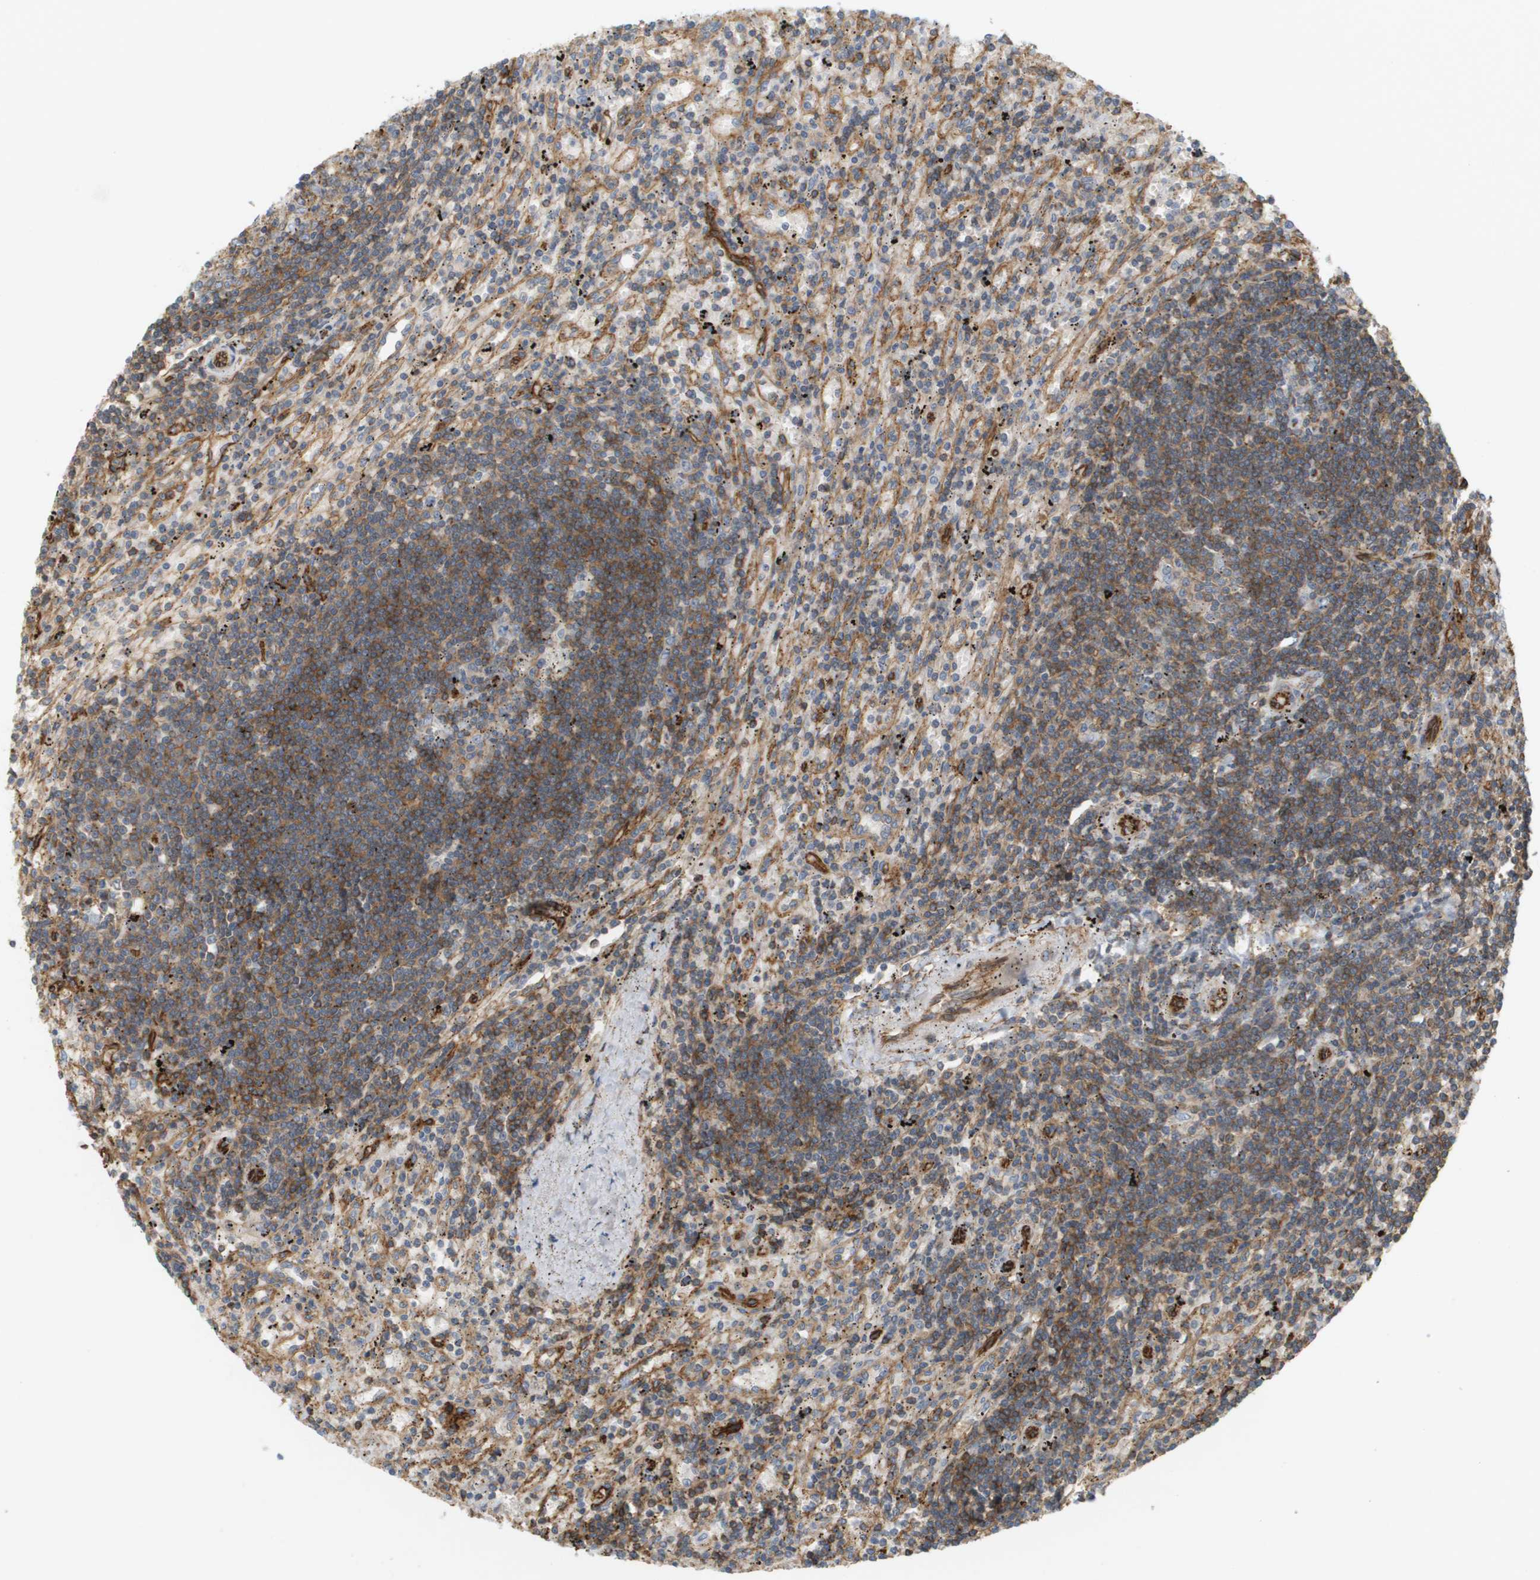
{"staining": {"intensity": "weak", "quantity": "25%-75%", "location": "cytoplasmic/membranous"}, "tissue": "lymphoma", "cell_type": "Tumor cells", "image_type": "cancer", "snomed": [{"axis": "morphology", "description": "Malignant lymphoma, non-Hodgkin's type, Low grade"}, {"axis": "topography", "description": "Spleen"}], "caption": "This micrograph reveals immunohistochemistry (IHC) staining of malignant lymphoma, non-Hodgkin's type (low-grade), with low weak cytoplasmic/membranous staining in approximately 25%-75% of tumor cells.", "gene": "SGMS2", "patient": {"sex": "male", "age": 76}}